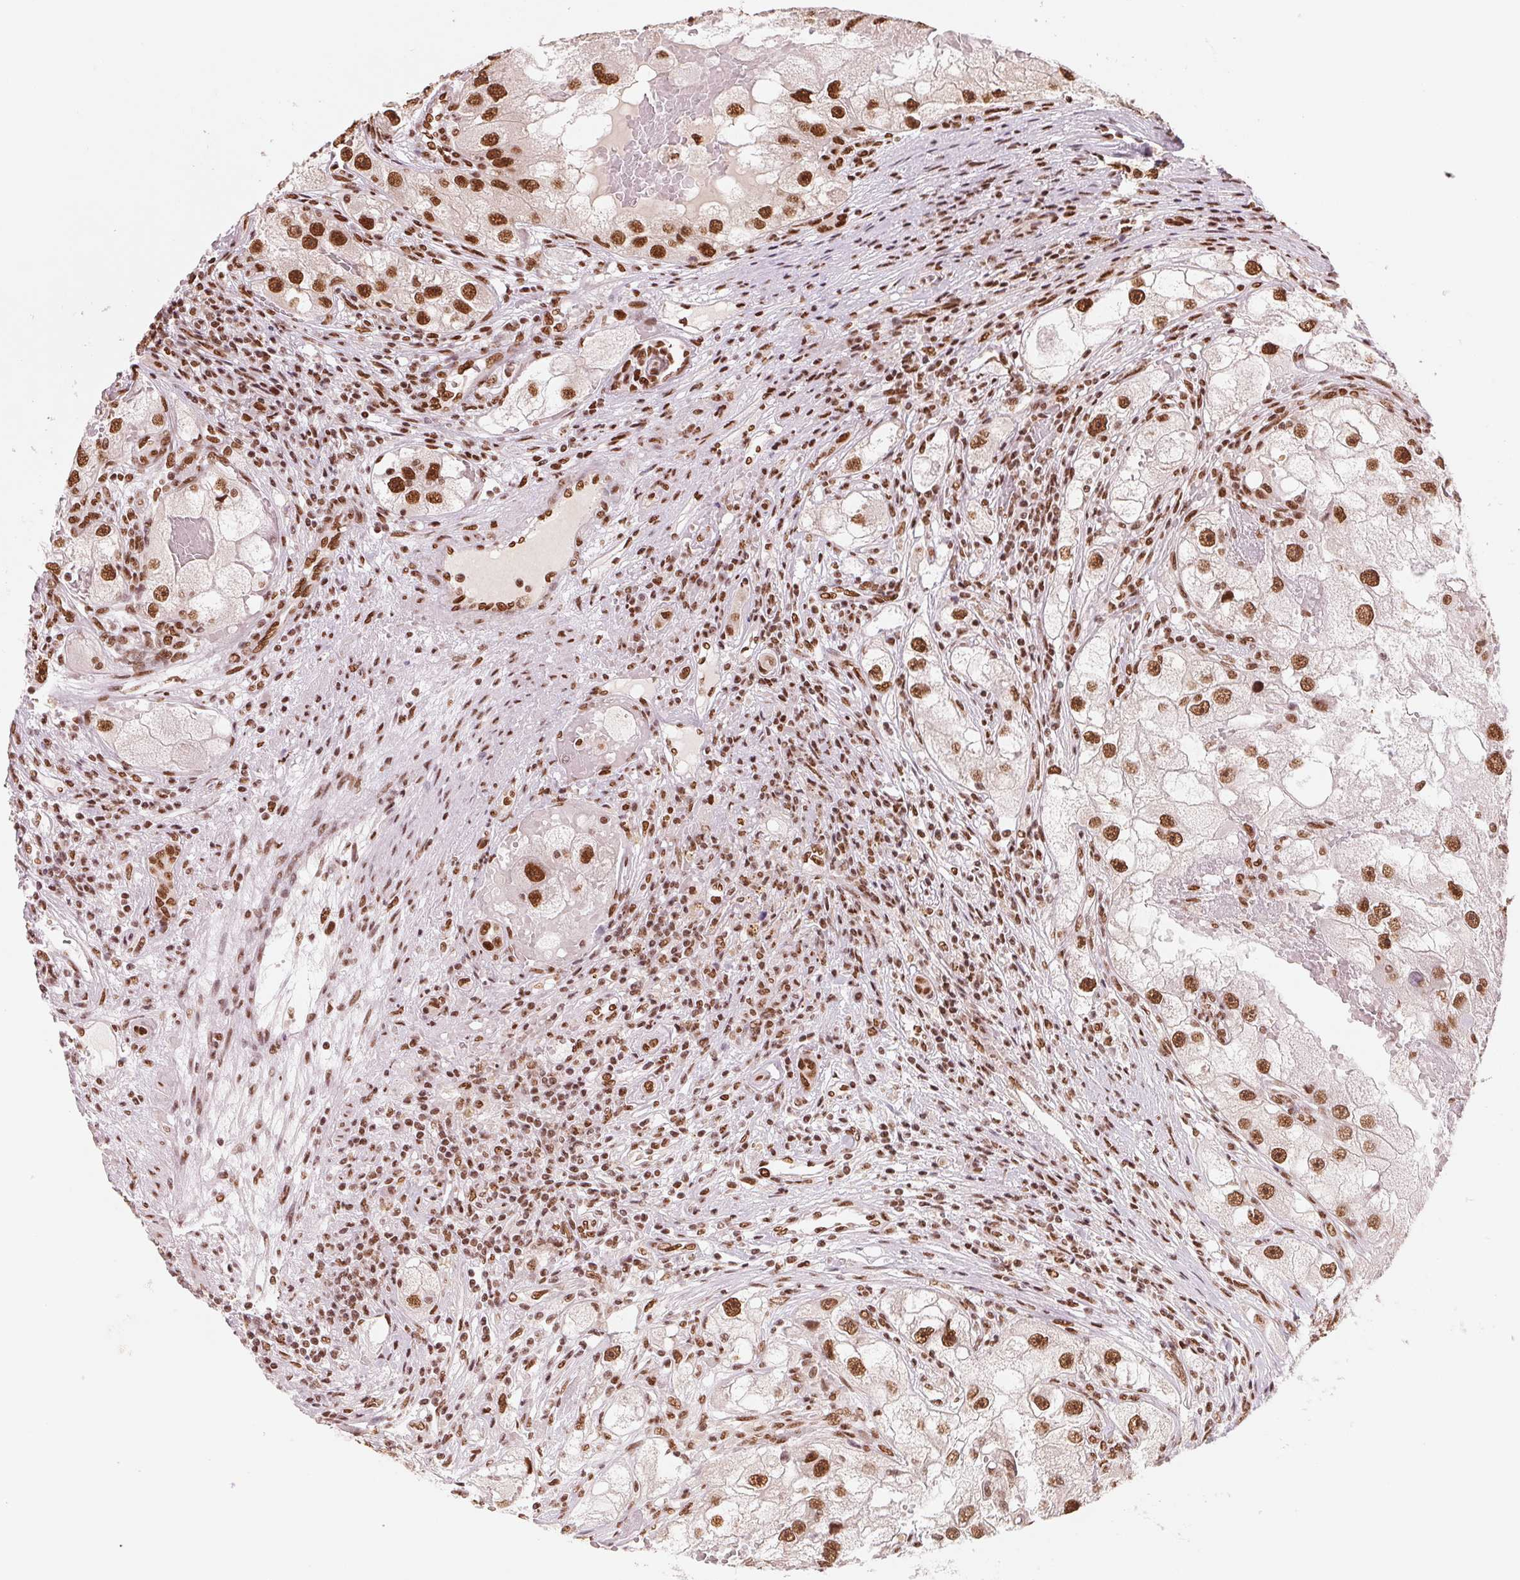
{"staining": {"intensity": "strong", "quantity": ">75%", "location": "nuclear"}, "tissue": "renal cancer", "cell_type": "Tumor cells", "image_type": "cancer", "snomed": [{"axis": "morphology", "description": "Adenocarcinoma, NOS"}, {"axis": "topography", "description": "Kidney"}], "caption": "Immunohistochemical staining of human renal cancer shows strong nuclear protein positivity in about >75% of tumor cells. The protein of interest is stained brown, and the nuclei are stained in blue (DAB IHC with brightfield microscopy, high magnification).", "gene": "TTLL9", "patient": {"sex": "male", "age": 63}}